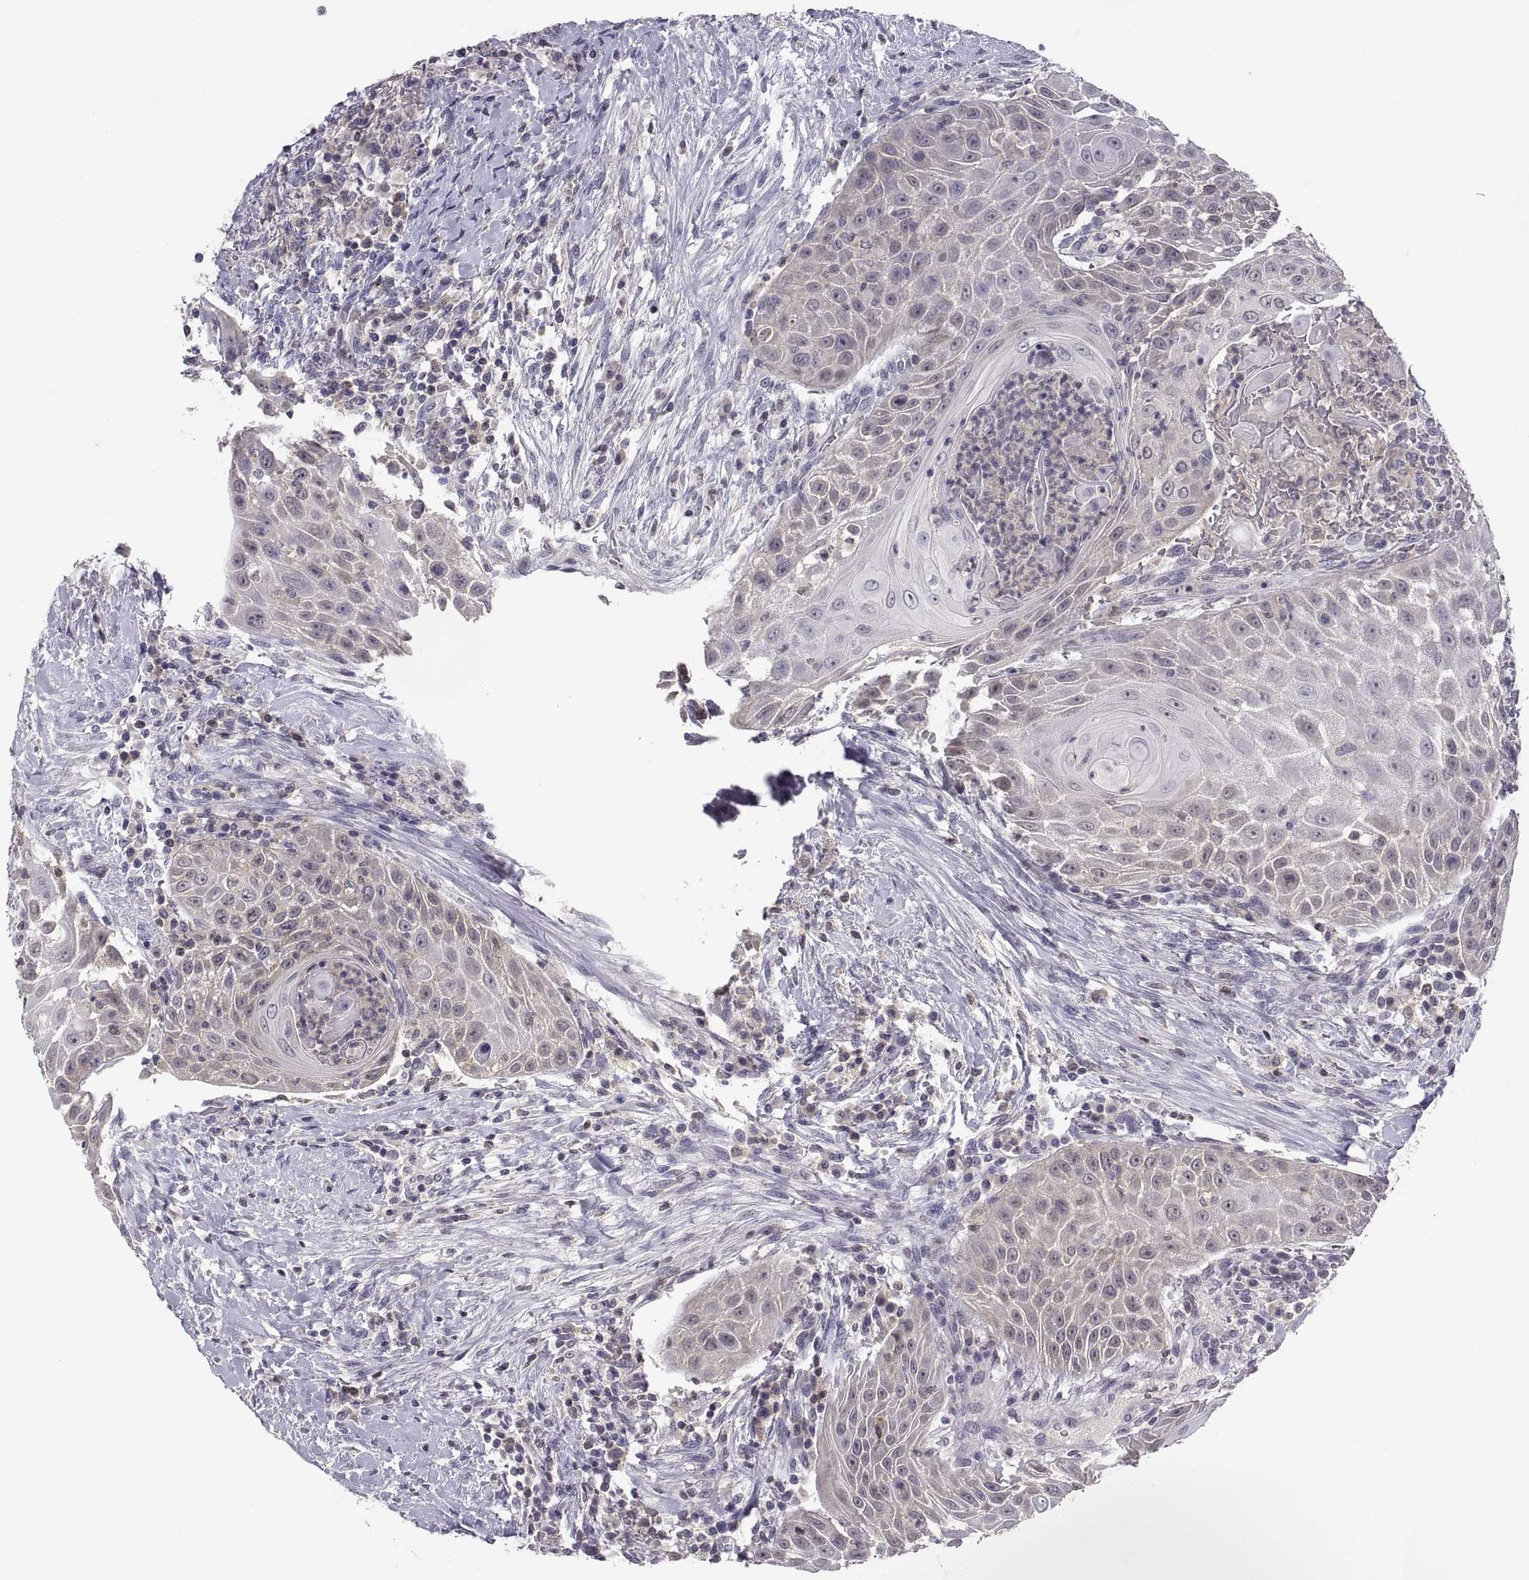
{"staining": {"intensity": "negative", "quantity": "none", "location": "none"}, "tissue": "head and neck cancer", "cell_type": "Tumor cells", "image_type": "cancer", "snomed": [{"axis": "morphology", "description": "Squamous cell carcinoma, NOS"}, {"axis": "topography", "description": "Head-Neck"}], "caption": "This is an immunohistochemistry (IHC) histopathology image of head and neck cancer. There is no positivity in tumor cells.", "gene": "FGF9", "patient": {"sex": "male", "age": 69}}